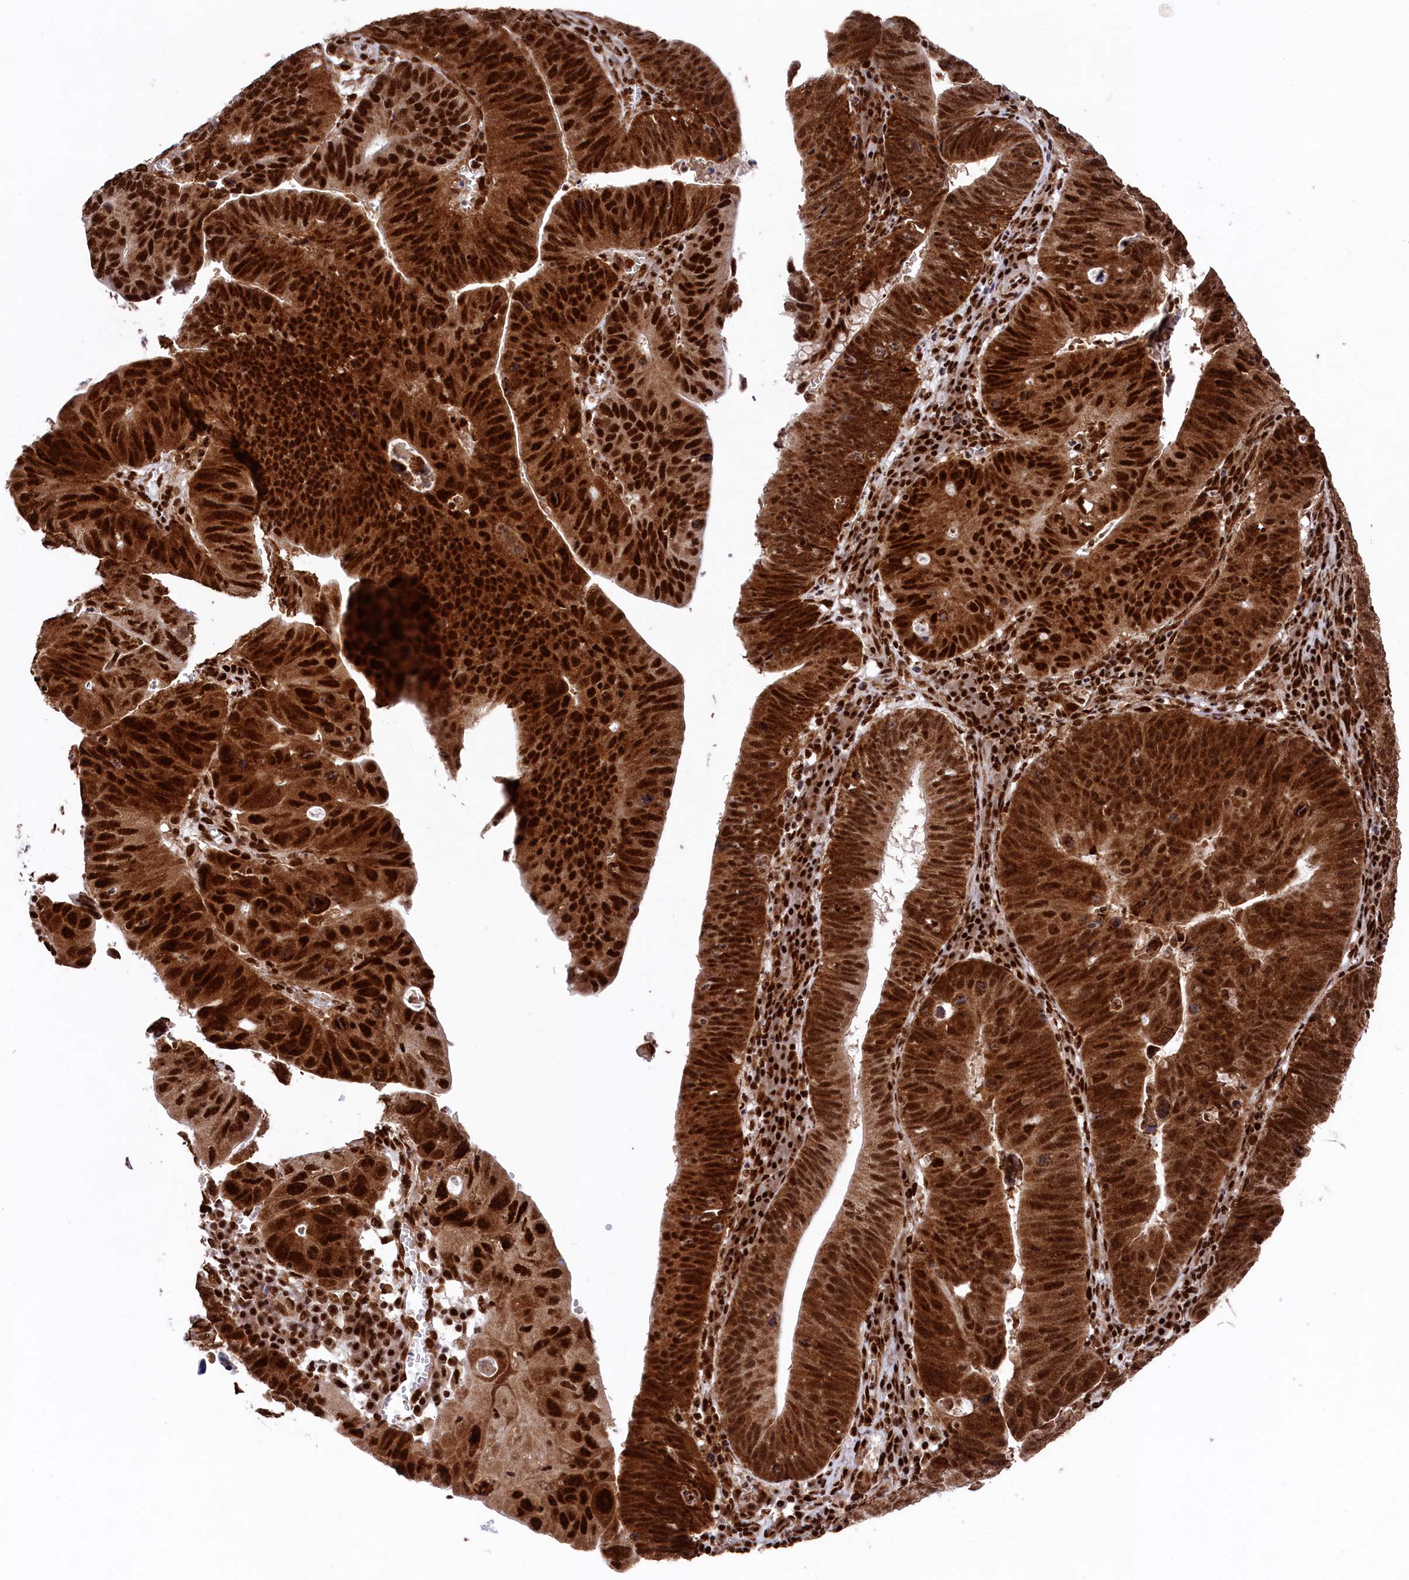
{"staining": {"intensity": "strong", "quantity": ">75%", "location": "cytoplasmic/membranous,nuclear"}, "tissue": "stomach cancer", "cell_type": "Tumor cells", "image_type": "cancer", "snomed": [{"axis": "morphology", "description": "Adenocarcinoma, NOS"}, {"axis": "topography", "description": "Stomach"}], "caption": "Immunohistochemistry (IHC) staining of stomach cancer, which exhibits high levels of strong cytoplasmic/membranous and nuclear expression in about >75% of tumor cells indicating strong cytoplasmic/membranous and nuclear protein staining. The staining was performed using DAB (3,3'-diaminobenzidine) (brown) for protein detection and nuclei were counterstained in hematoxylin (blue).", "gene": "PRPF31", "patient": {"sex": "male", "age": 59}}